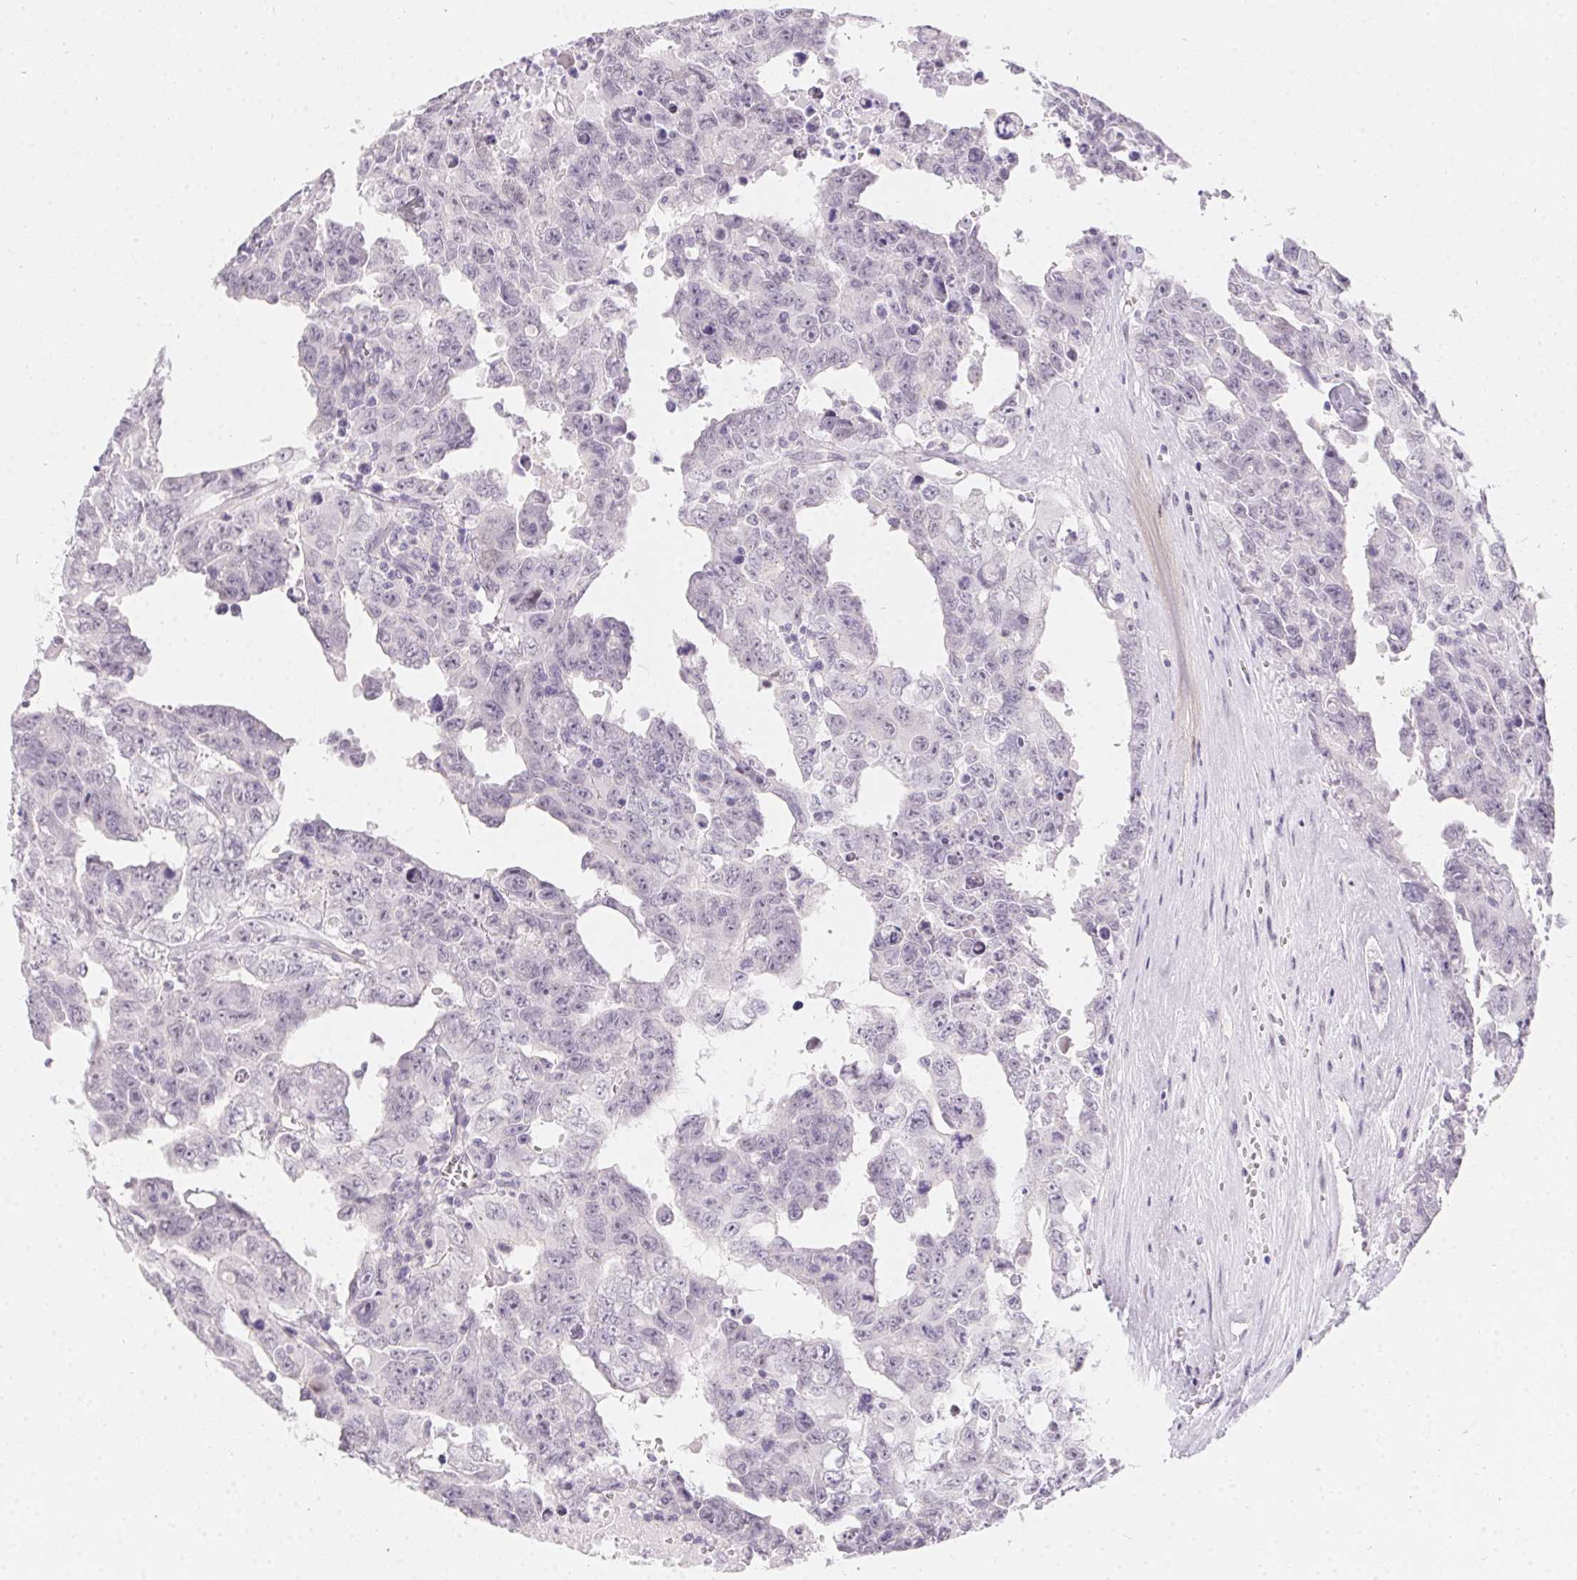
{"staining": {"intensity": "negative", "quantity": "none", "location": "none"}, "tissue": "testis cancer", "cell_type": "Tumor cells", "image_type": "cancer", "snomed": [{"axis": "morphology", "description": "Carcinoma, Embryonal, NOS"}, {"axis": "topography", "description": "Testis"}], "caption": "This is a image of IHC staining of testis embryonal carcinoma, which shows no expression in tumor cells.", "gene": "MORC1", "patient": {"sex": "male", "age": 24}}